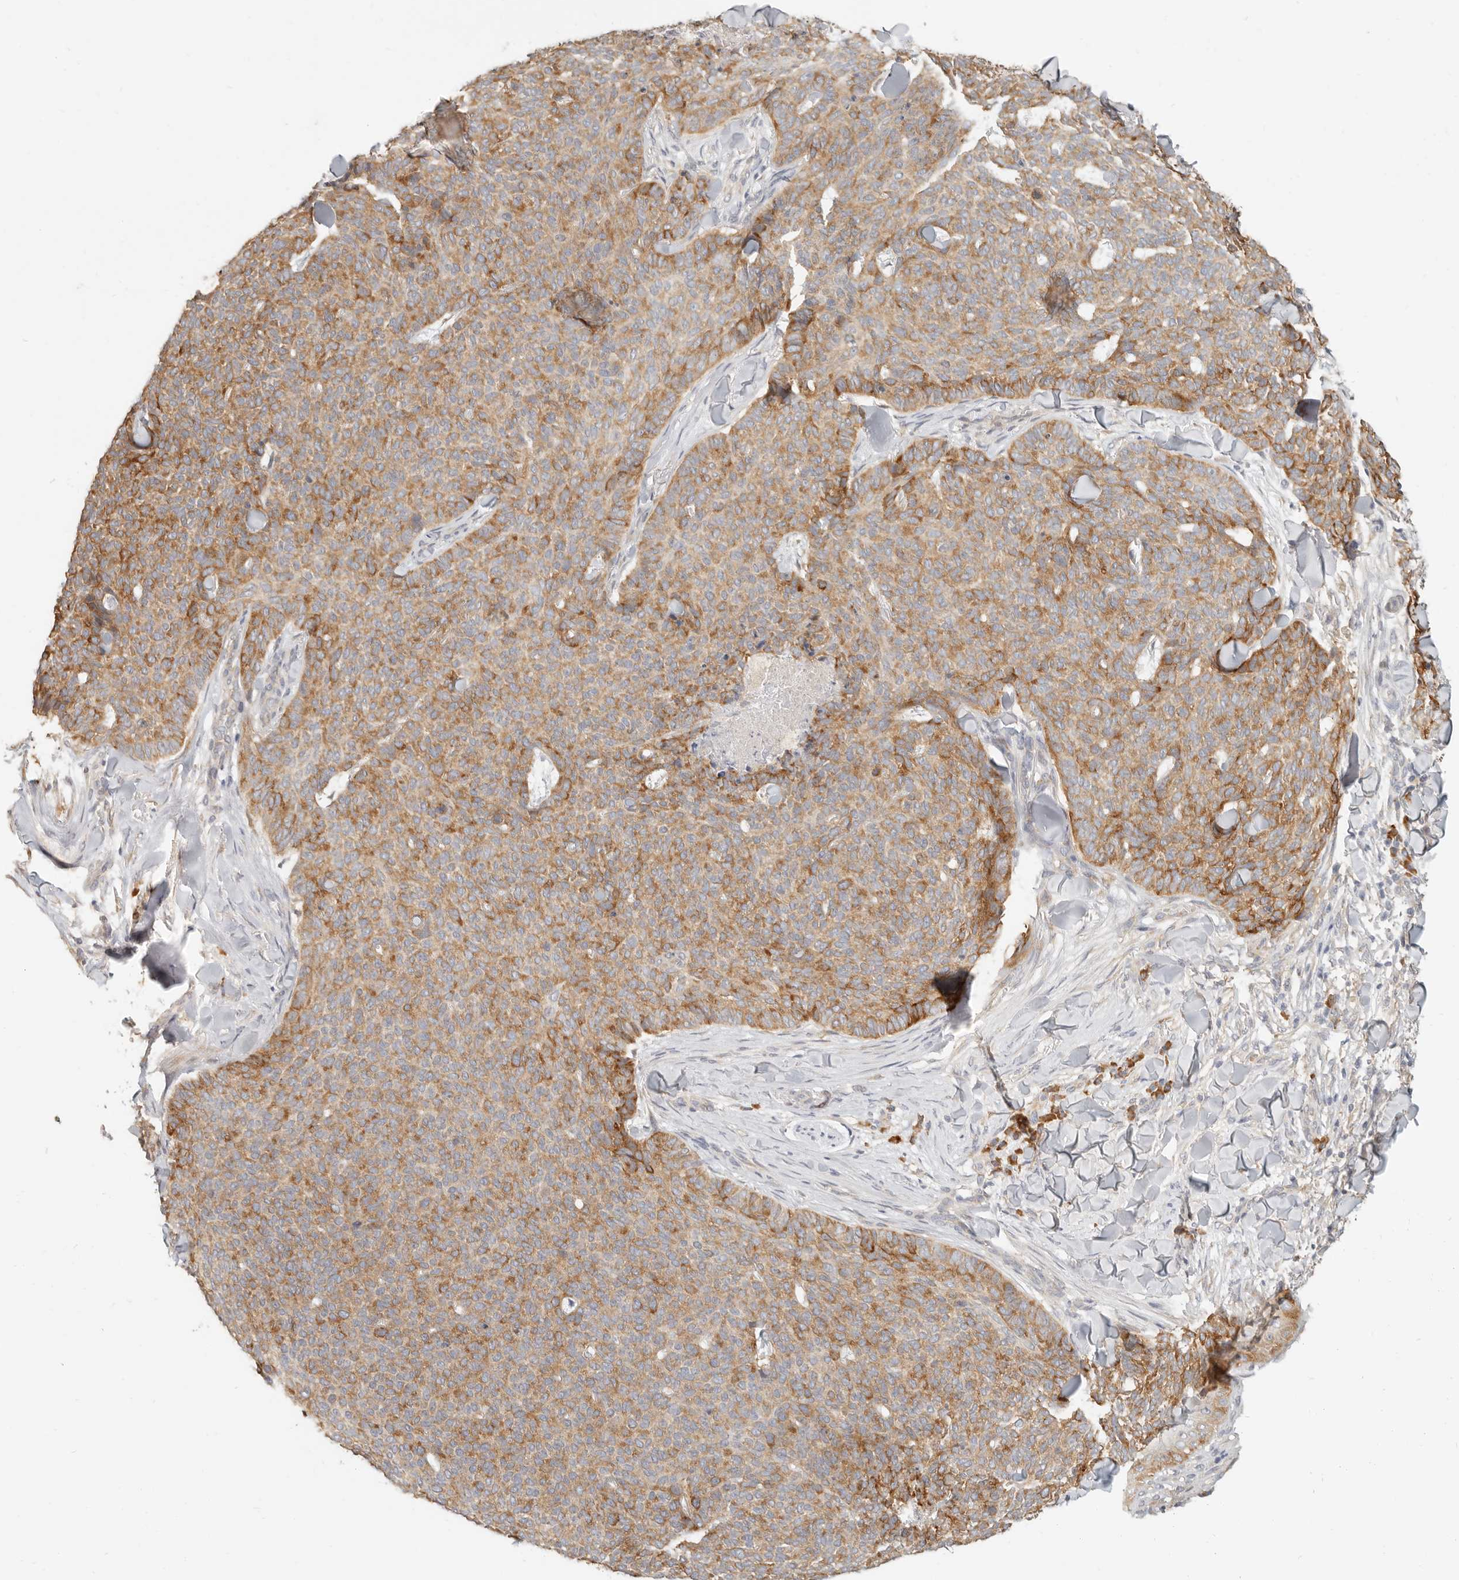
{"staining": {"intensity": "moderate", "quantity": ">75%", "location": "cytoplasmic/membranous"}, "tissue": "skin cancer", "cell_type": "Tumor cells", "image_type": "cancer", "snomed": [{"axis": "morphology", "description": "Normal tissue, NOS"}, {"axis": "morphology", "description": "Basal cell carcinoma"}, {"axis": "topography", "description": "Skin"}], "caption": "Basal cell carcinoma (skin) tissue exhibits moderate cytoplasmic/membranous expression in about >75% of tumor cells, visualized by immunohistochemistry. (DAB (3,3'-diaminobenzidine) IHC, brown staining for protein, blue staining for nuclei).", "gene": "PABPC4", "patient": {"sex": "male", "age": 50}}